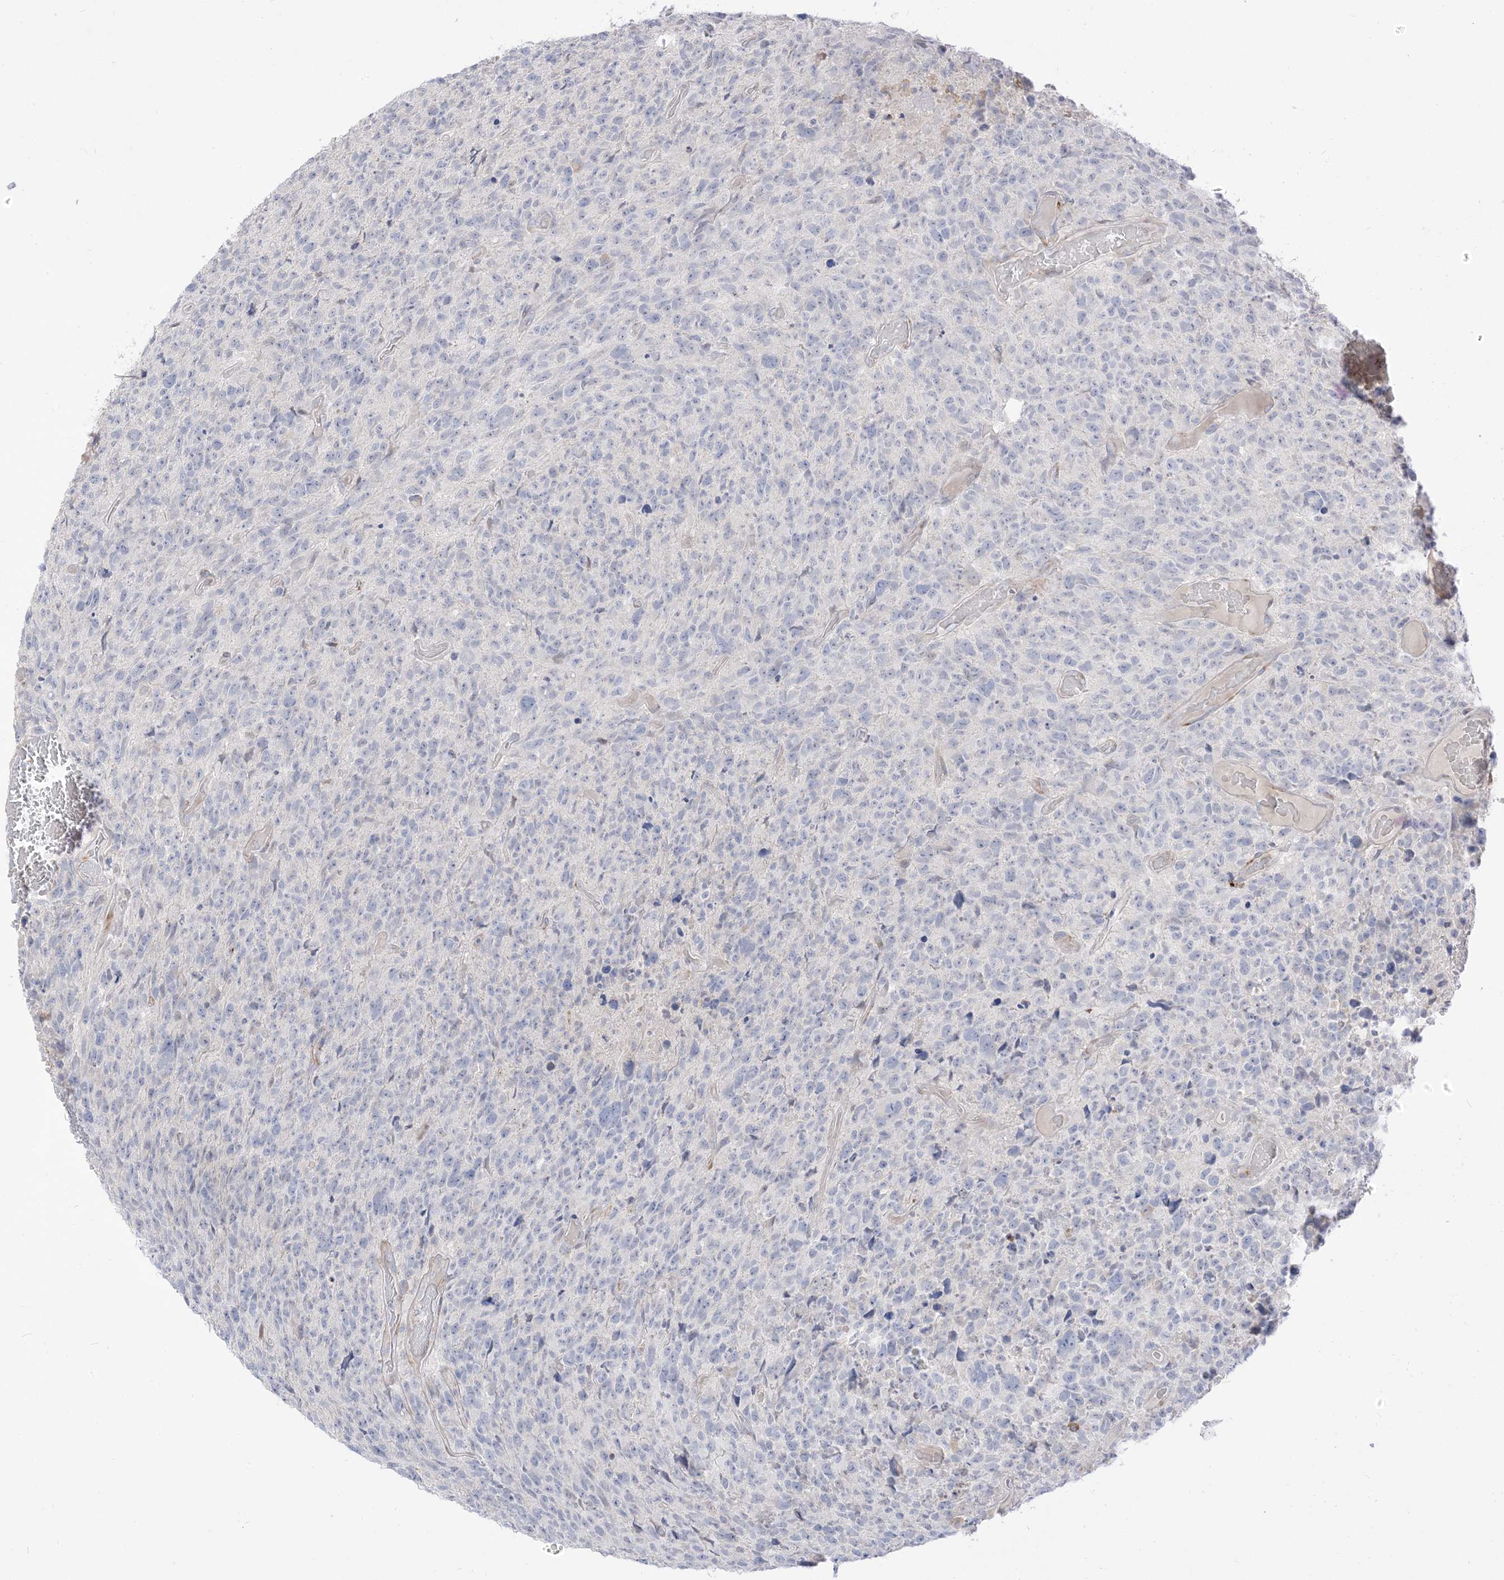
{"staining": {"intensity": "negative", "quantity": "none", "location": "none"}, "tissue": "glioma", "cell_type": "Tumor cells", "image_type": "cancer", "snomed": [{"axis": "morphology", "description": "Glioma, malignant, High grade"}, {"axis": "topography", "description": "Brain"}], "caption": "DAB immunohistochemical staining of malignant high-grade glioma reveals no significant staining in tumor cells.", "gene": "LOXL3", "patient": {"sex": "male", "age": 69}}